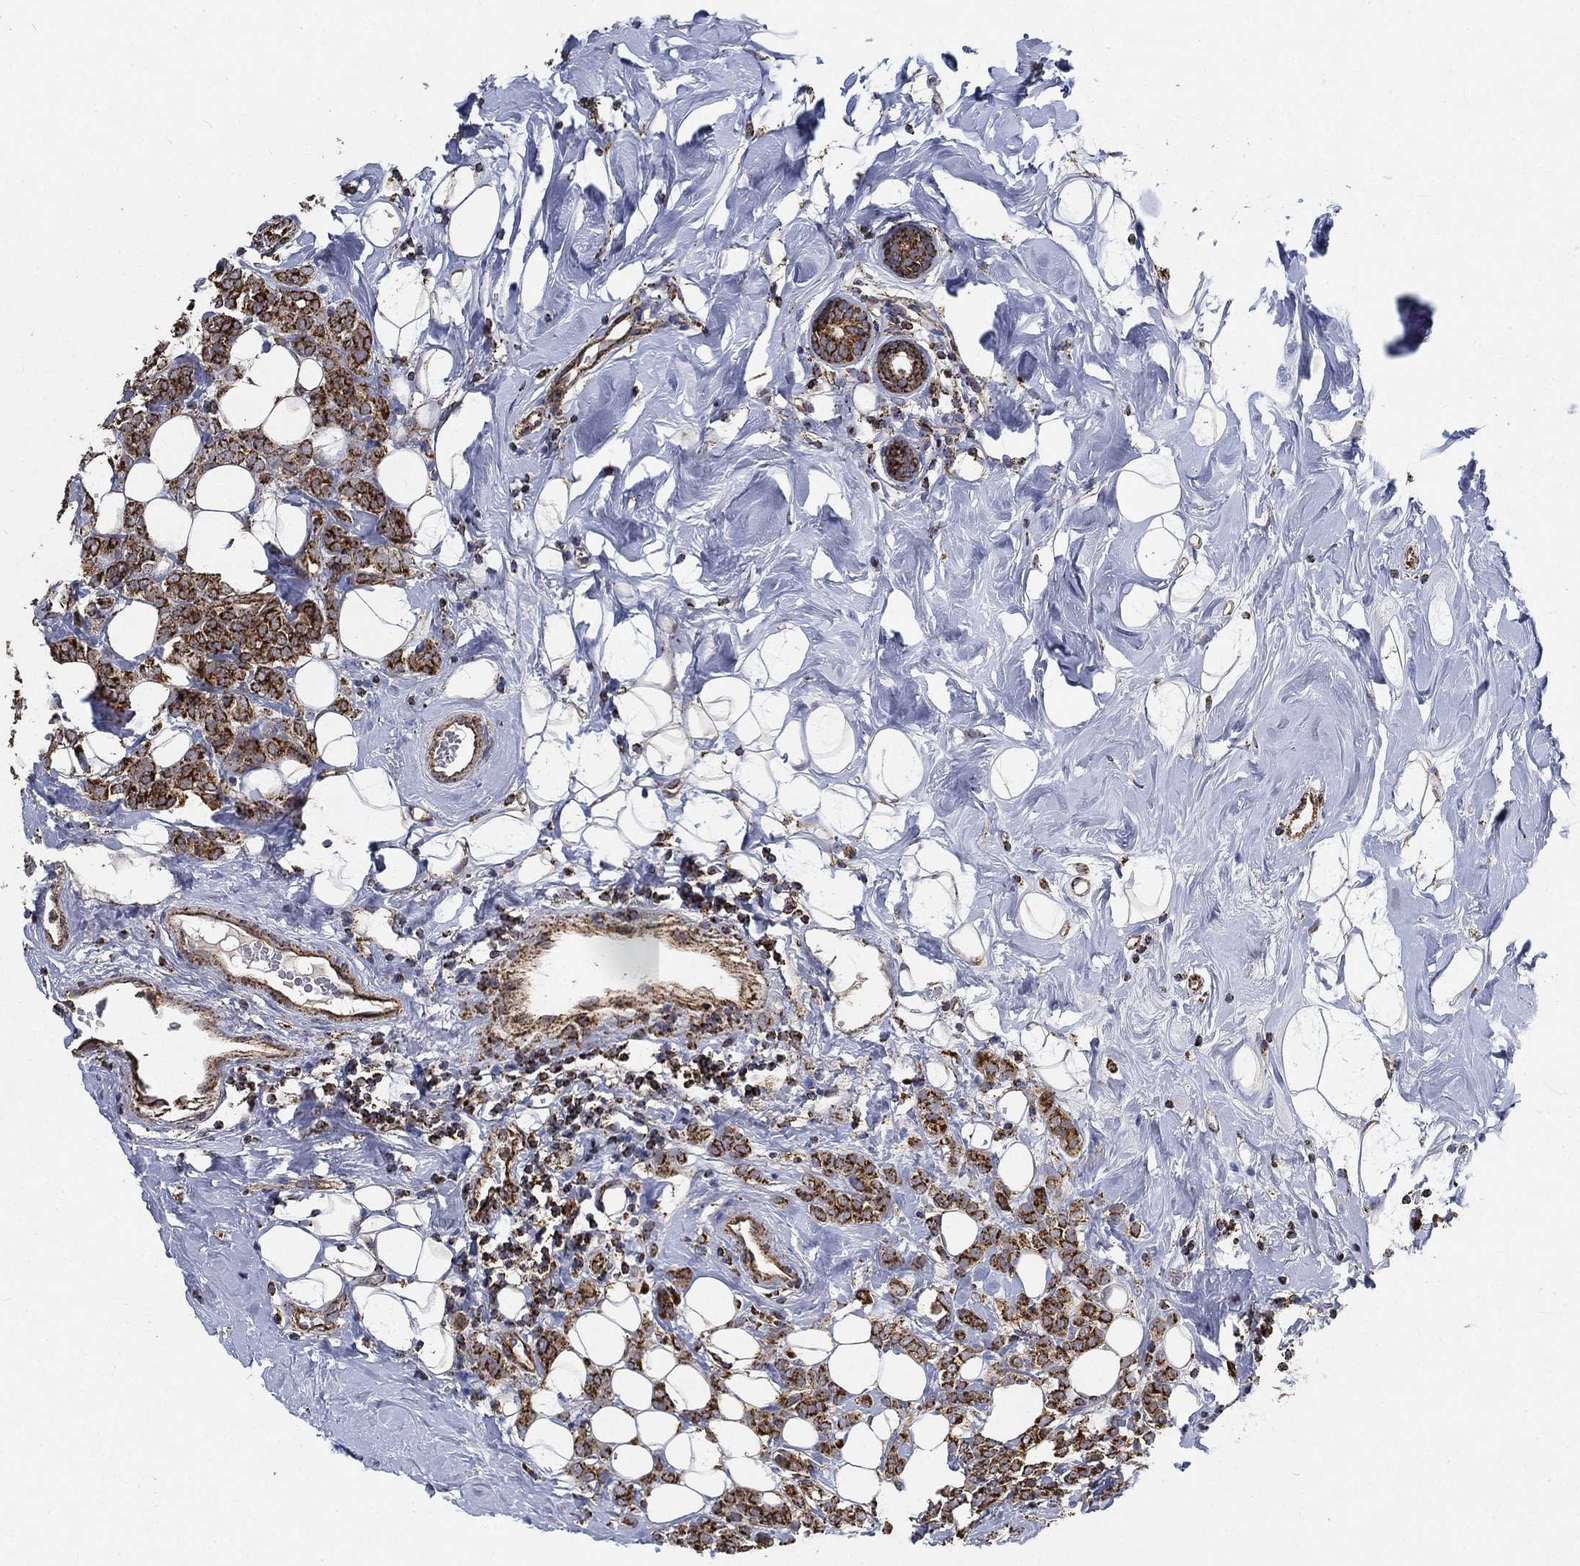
{"staining": {"intensity": "strong", "quantity": ">75%", "location": "cytoplasmic/membranous"}, "tissue": "breast cancer", "cell_type": "Tumor cells", "image_type": "cancer", "snomed": [{"axis": "morphology", "description": "Lobular carcinoma"}, {"axis": "topography", "description": "Breast"}], "caption": "Immunohistochemical staining of human breast lobular carcinoma exhibits high levels of strong cytoplasmic/membranous expression in about >75% of tumor cells.", "gene": "SLC38A7", "patient": {"sex": "female", "age": 49}}